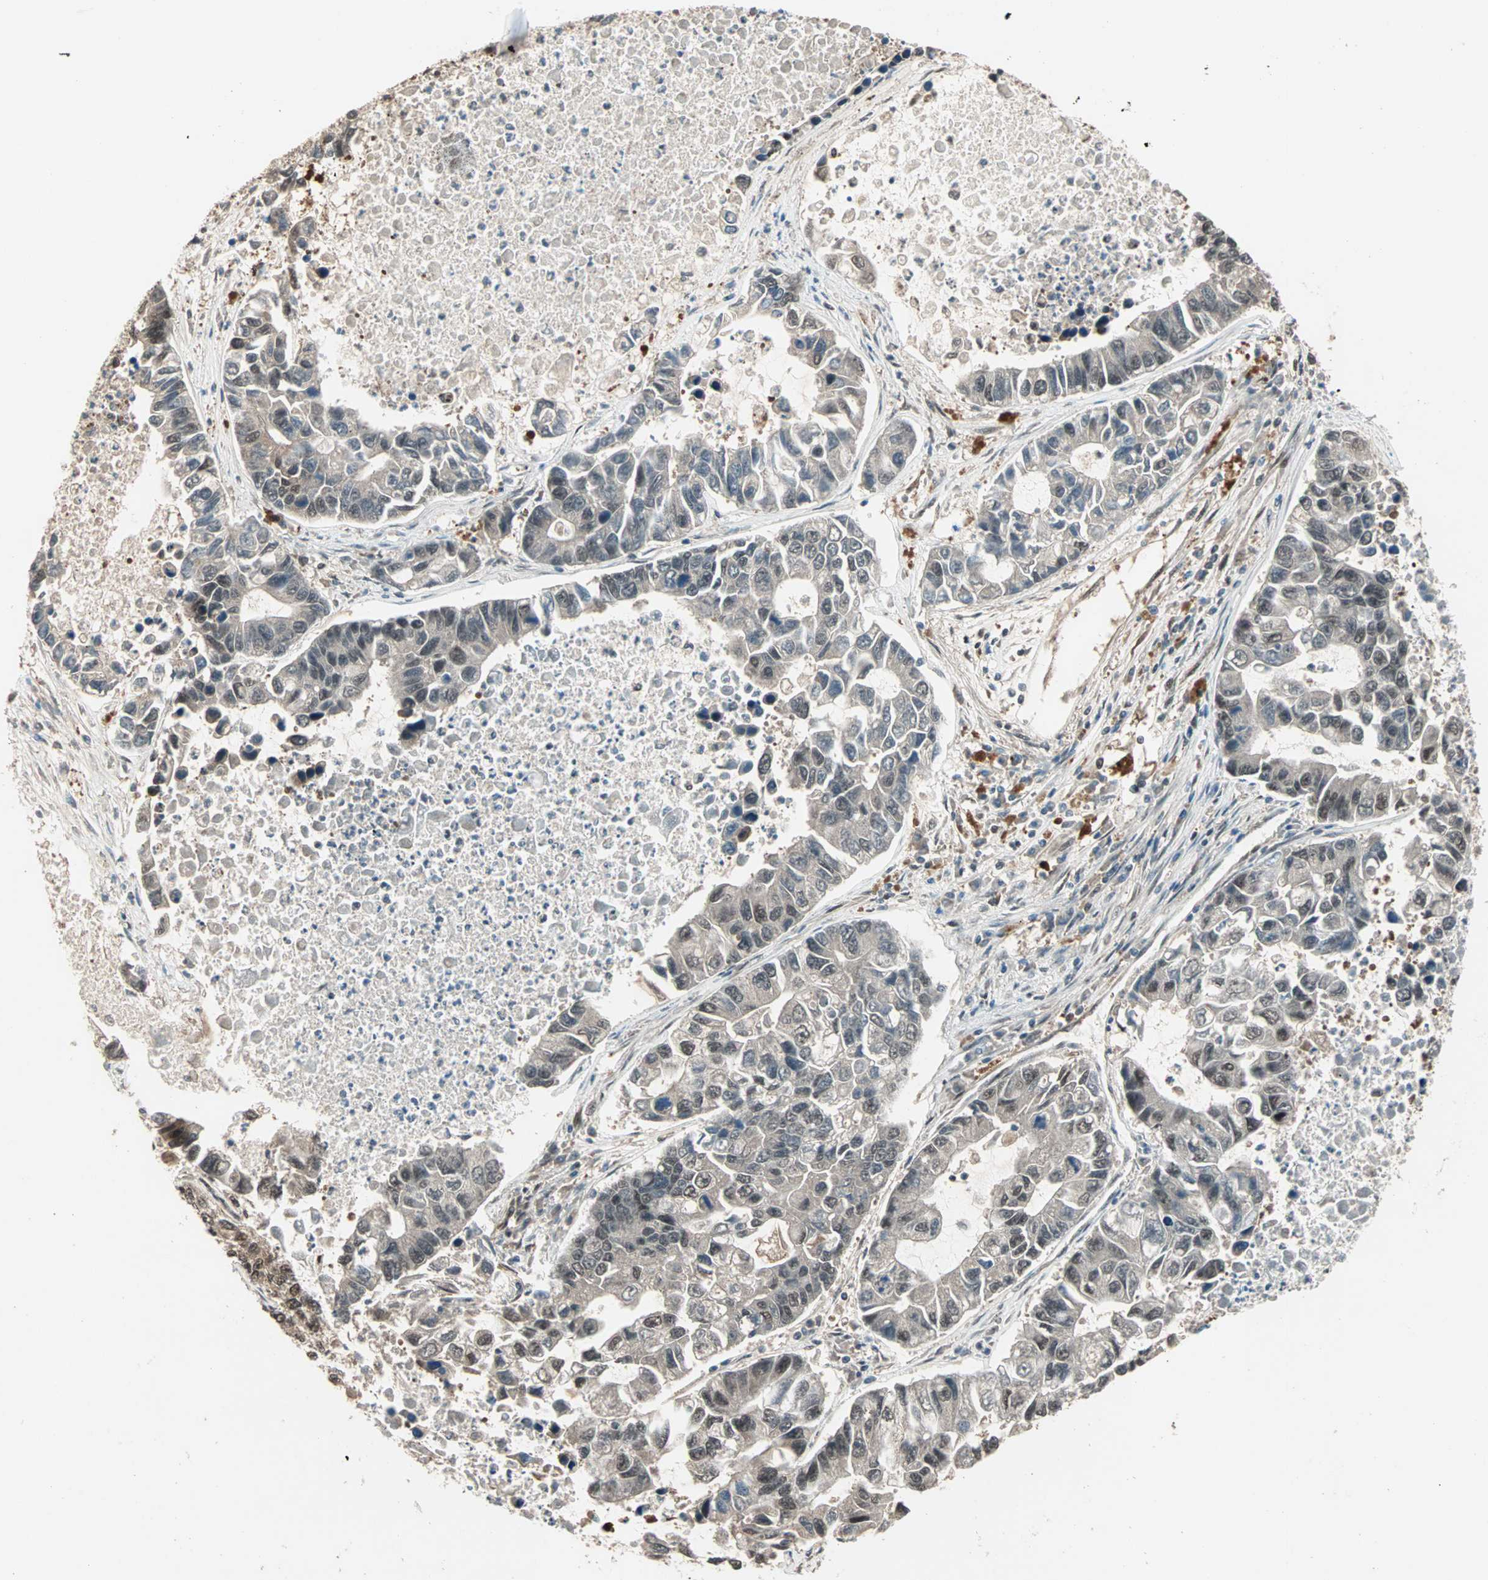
{"staining": {"intensity": "weak", "quantity": "<25%", "location": "nuclear"}, "tissue": "lung cancer", "cell_type": "Tumor cells", "image_type": "cancer", "snomed": [{"axis": "morphology", "description": "Adenocarcinoma, NOS"}, {"axis": "topography", "description": "Lung"}], "caption": "The immunohistochemistry (IHC) micrograph has no significant expression in tumor cells of lung cancer tissue.", "gene": "ZNF701", "patient": {"sex": "female", "age": 51}}